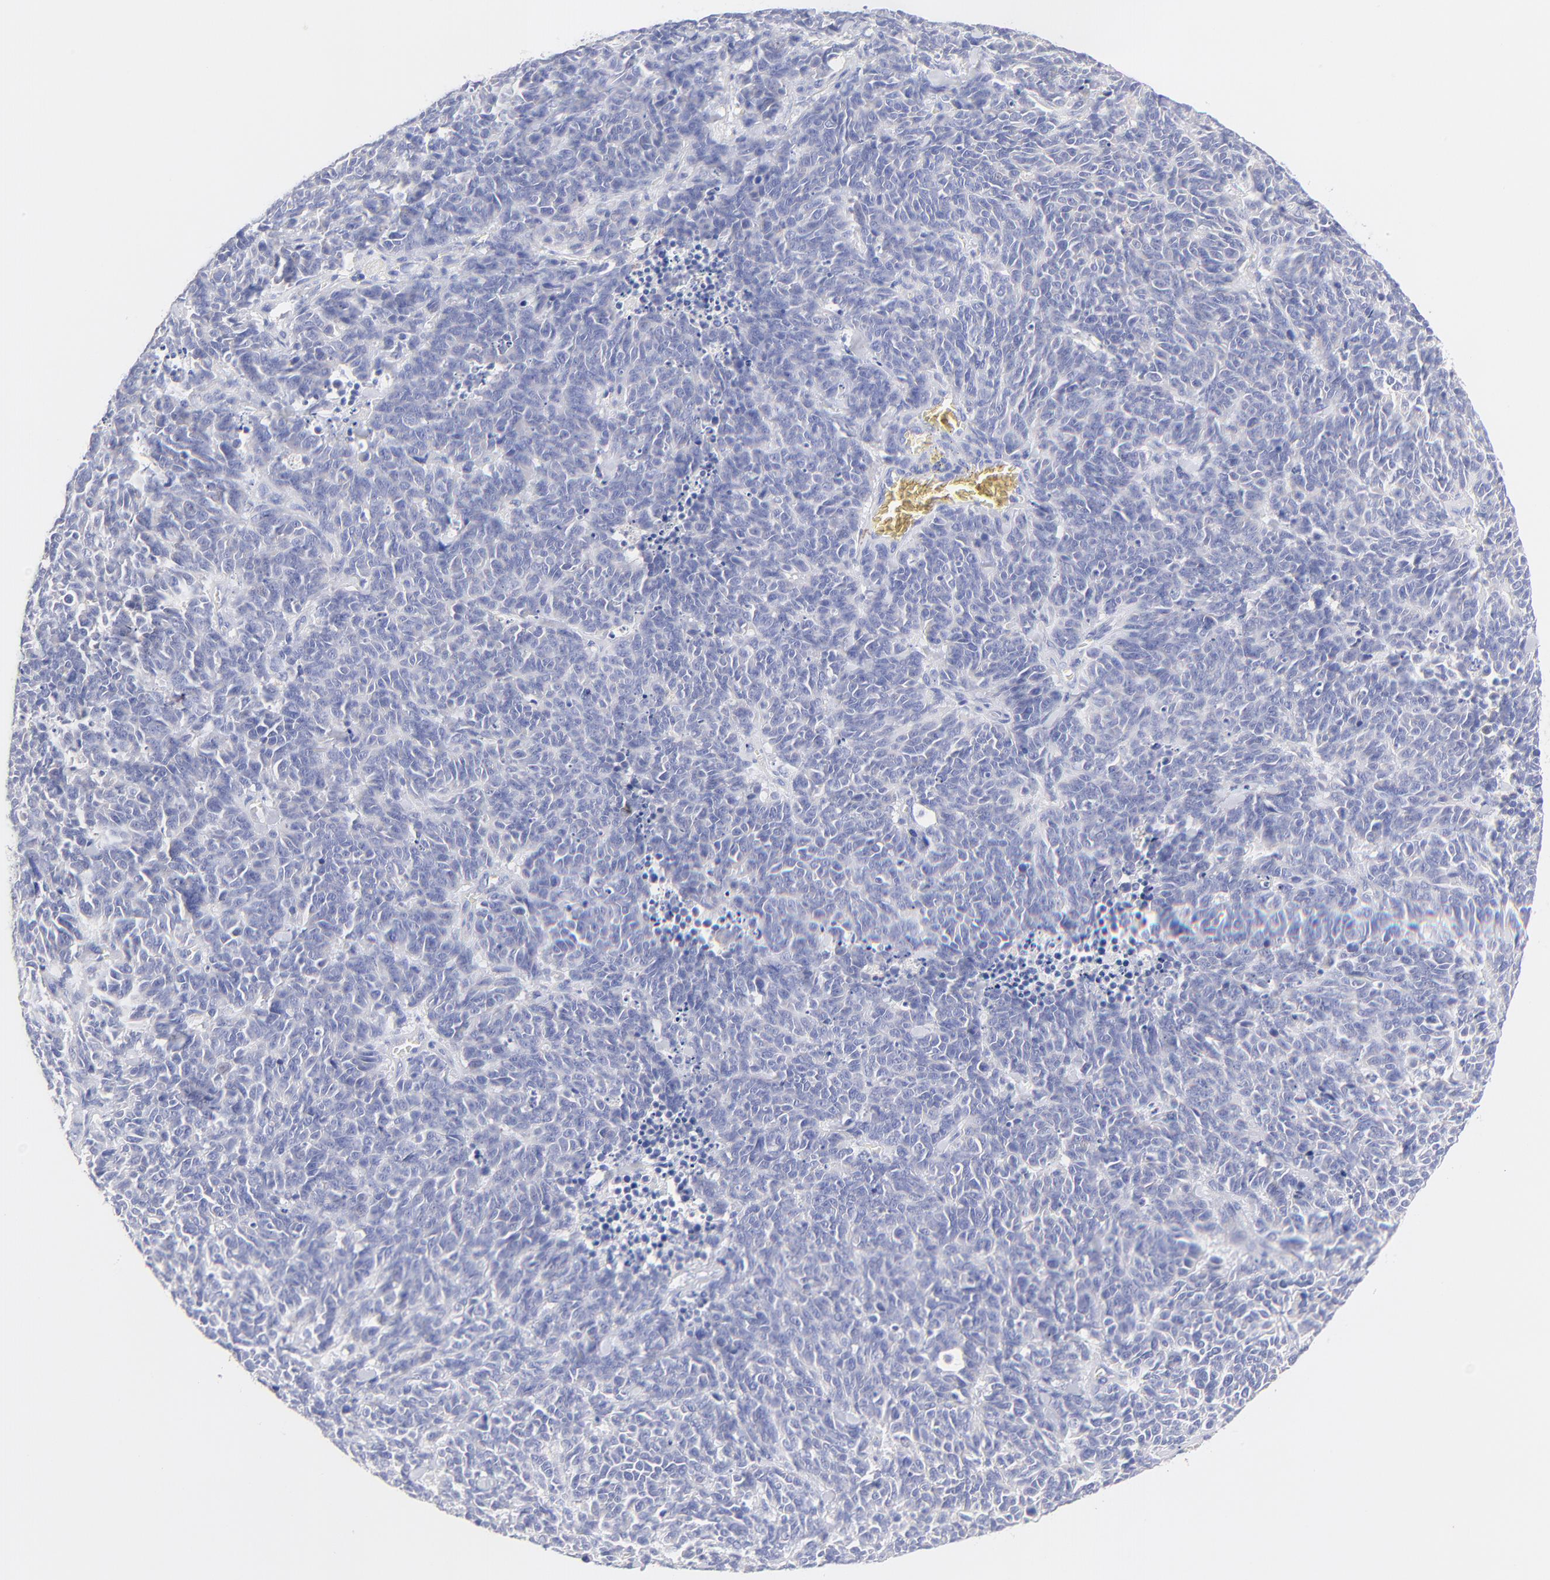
{"staining": {"intensity": "negative", "quantity": "none", "location": "none"}, "tissue": "lung cancer", "cell_type": "Tumor cells", "image_type": "cancer", "snomed": [{"axis": "morphology", "description": "Neoplasm, malignant, NOS"}, {"axis": "topography", "description": "Lung"}], "caption": "A photomicrograph of human lung cancer (neoplasm (malignant)) is negative for staining in tumor cells.", "gene": "EBP", "patient": {"sex": "female", "age": 58}}